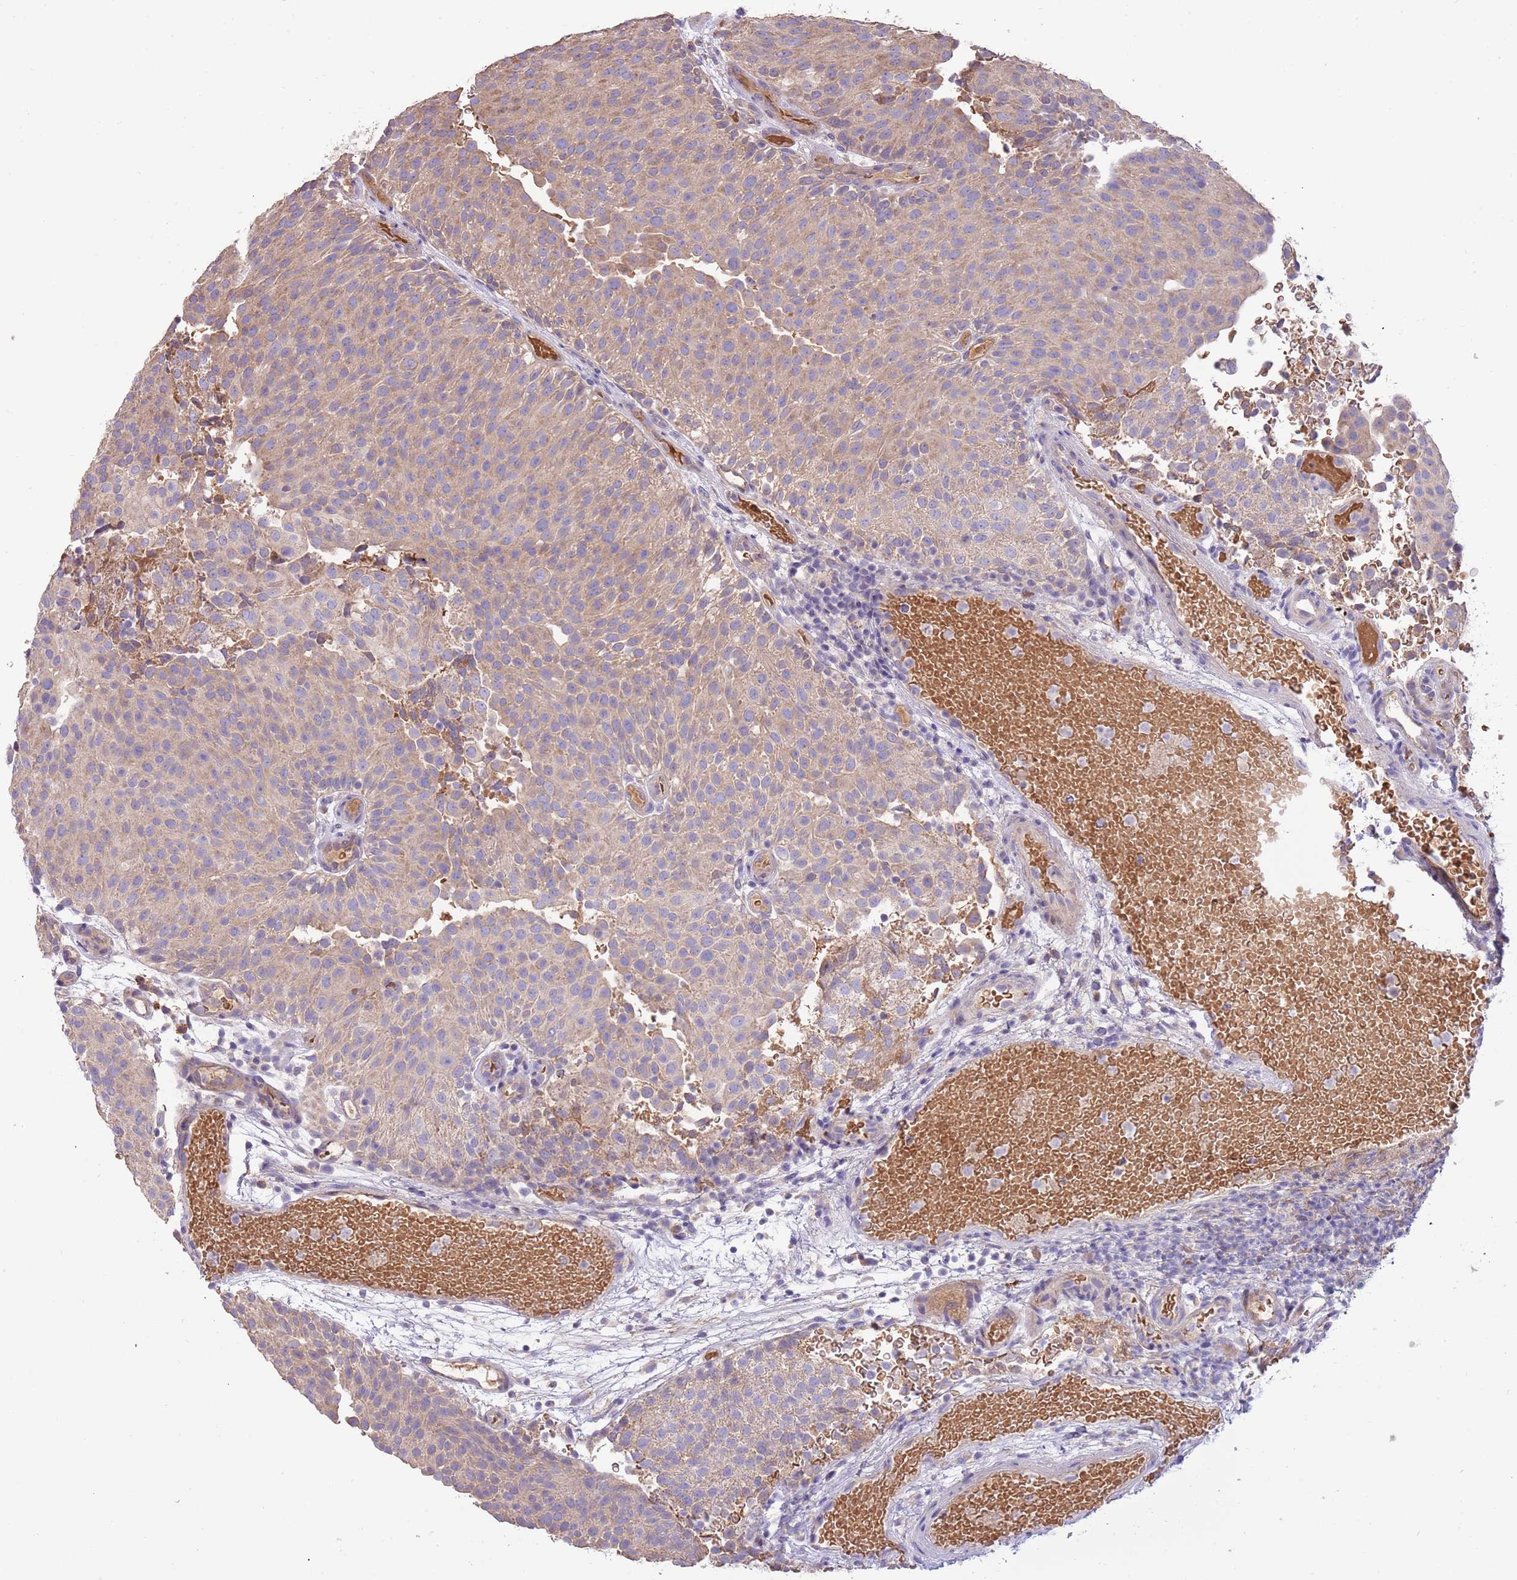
{"staining": {"intensity": "weak", "quantity": ">75%", "location": "cytoplasmic/membranous"}, "tissue": "urothelial cancer", "cell_type": "Tumor cells", "image_type": "cancer", "snomed": [{"axis": "morphology", "description": "Urothelial carcinoma, Low grade"}, {"axis": "topography", "description": "Urinary bladder"}], "caption": "Immunohistochemical staining of urothelial carcinoma (low-grade) reveals low levels of weak cytoplasmic/membranous staining in about >75% of tumor cells.", "gene": "TRMO", "patient": {"sex": "male", "age": 78}}